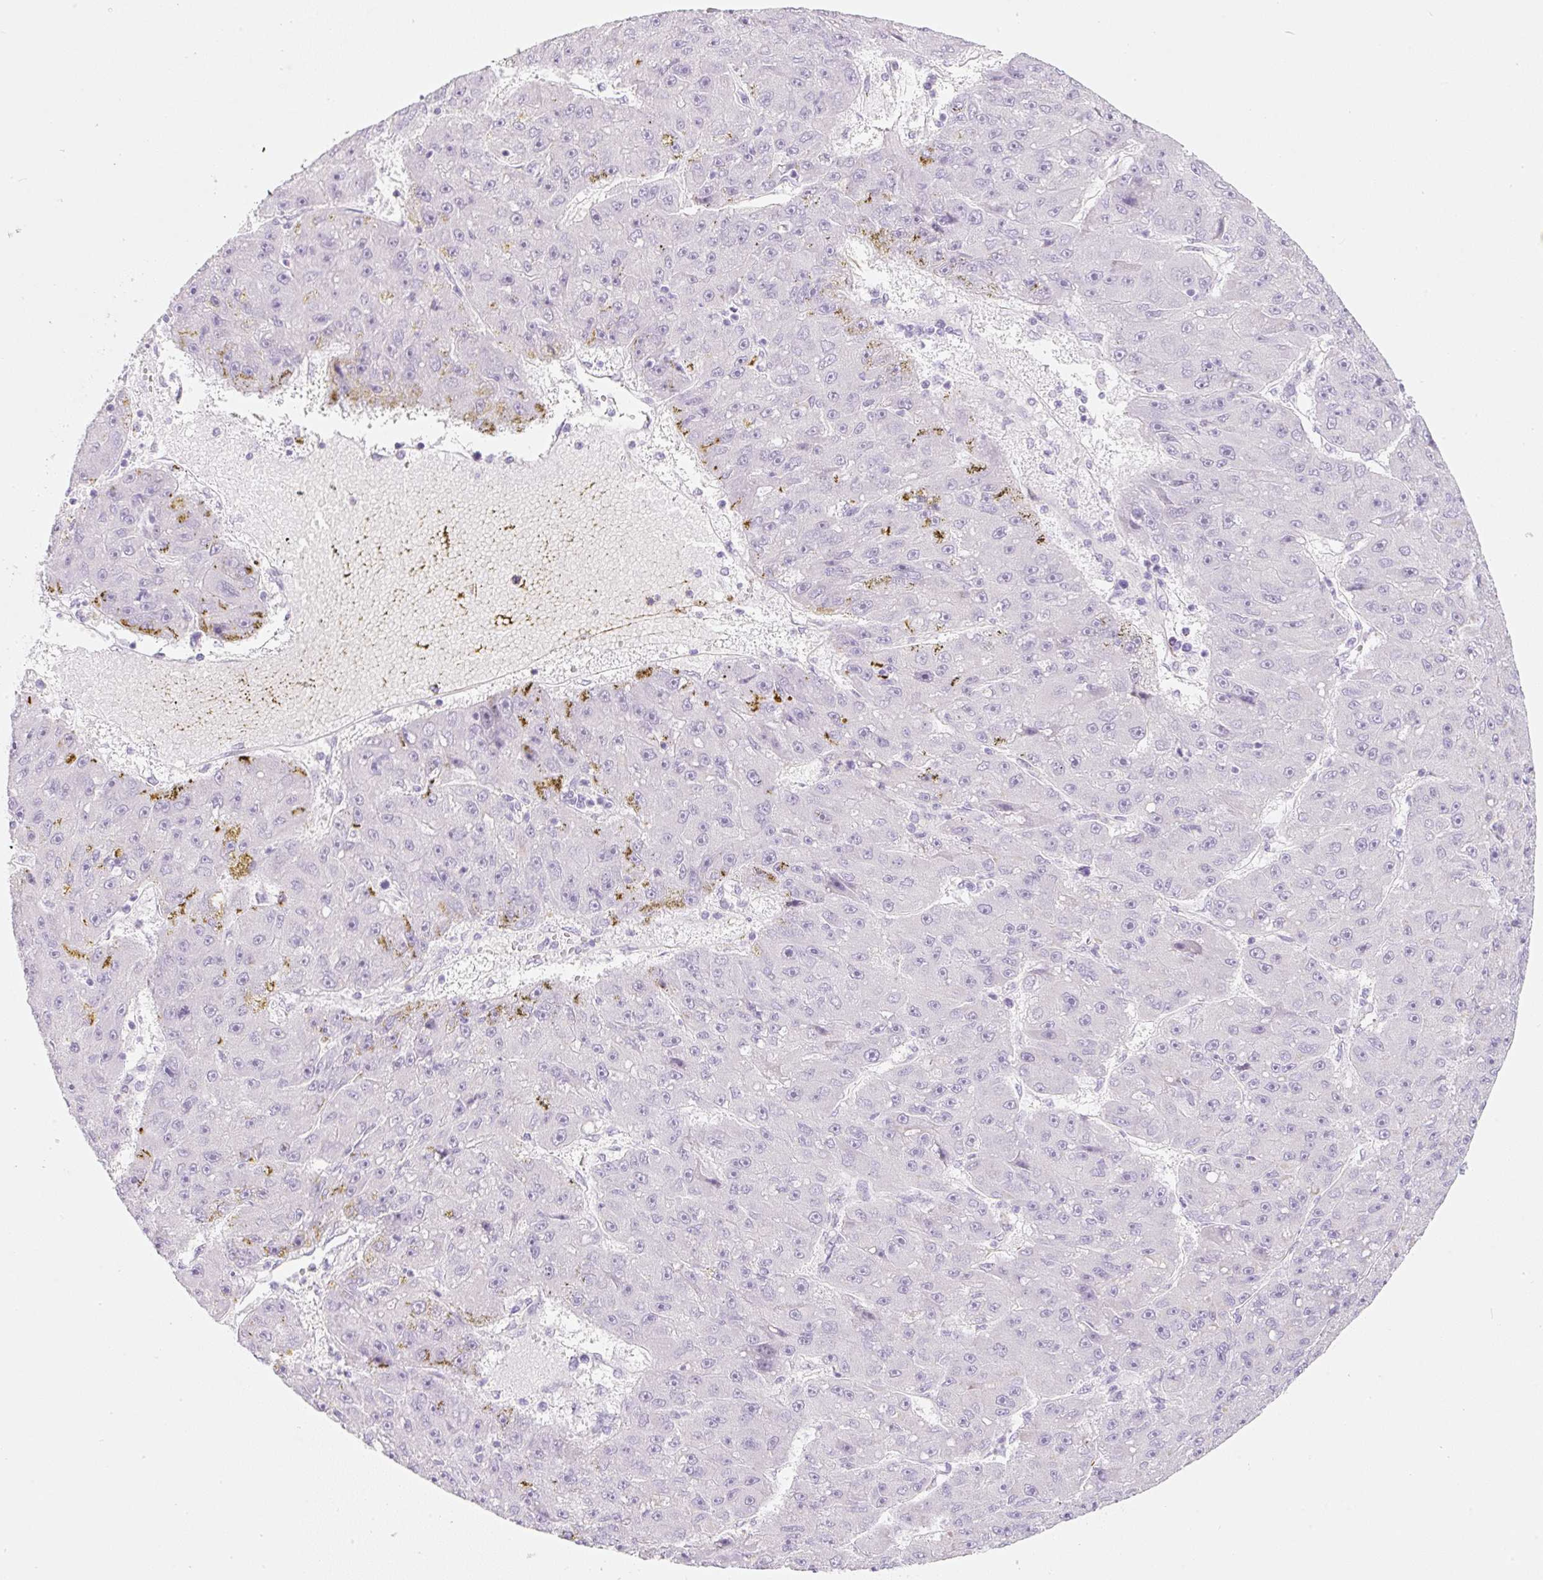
{"staining": {"intensity": "negative", "quantity": "none", "location": "none"}, "tissue": "liver cancer", "cell_type": "Tumor cells", "image_type": "cancer", "snomed": [{"axis": "morphology", "description": "Carcinoma, Hepatocellular, NOS"}, {"axis": "topography", "description": "Liver"}], "caption": "This is a image of immunohistochemistry staining of liver cancer, which shows no positivity in tumor cells. (DAB (3,3'-diaminobenzidine) IHC visualized using brightfield microscopy, high magnification).", "gene": "ZNF689", "patient": {"sex": "male", "age": 67}}